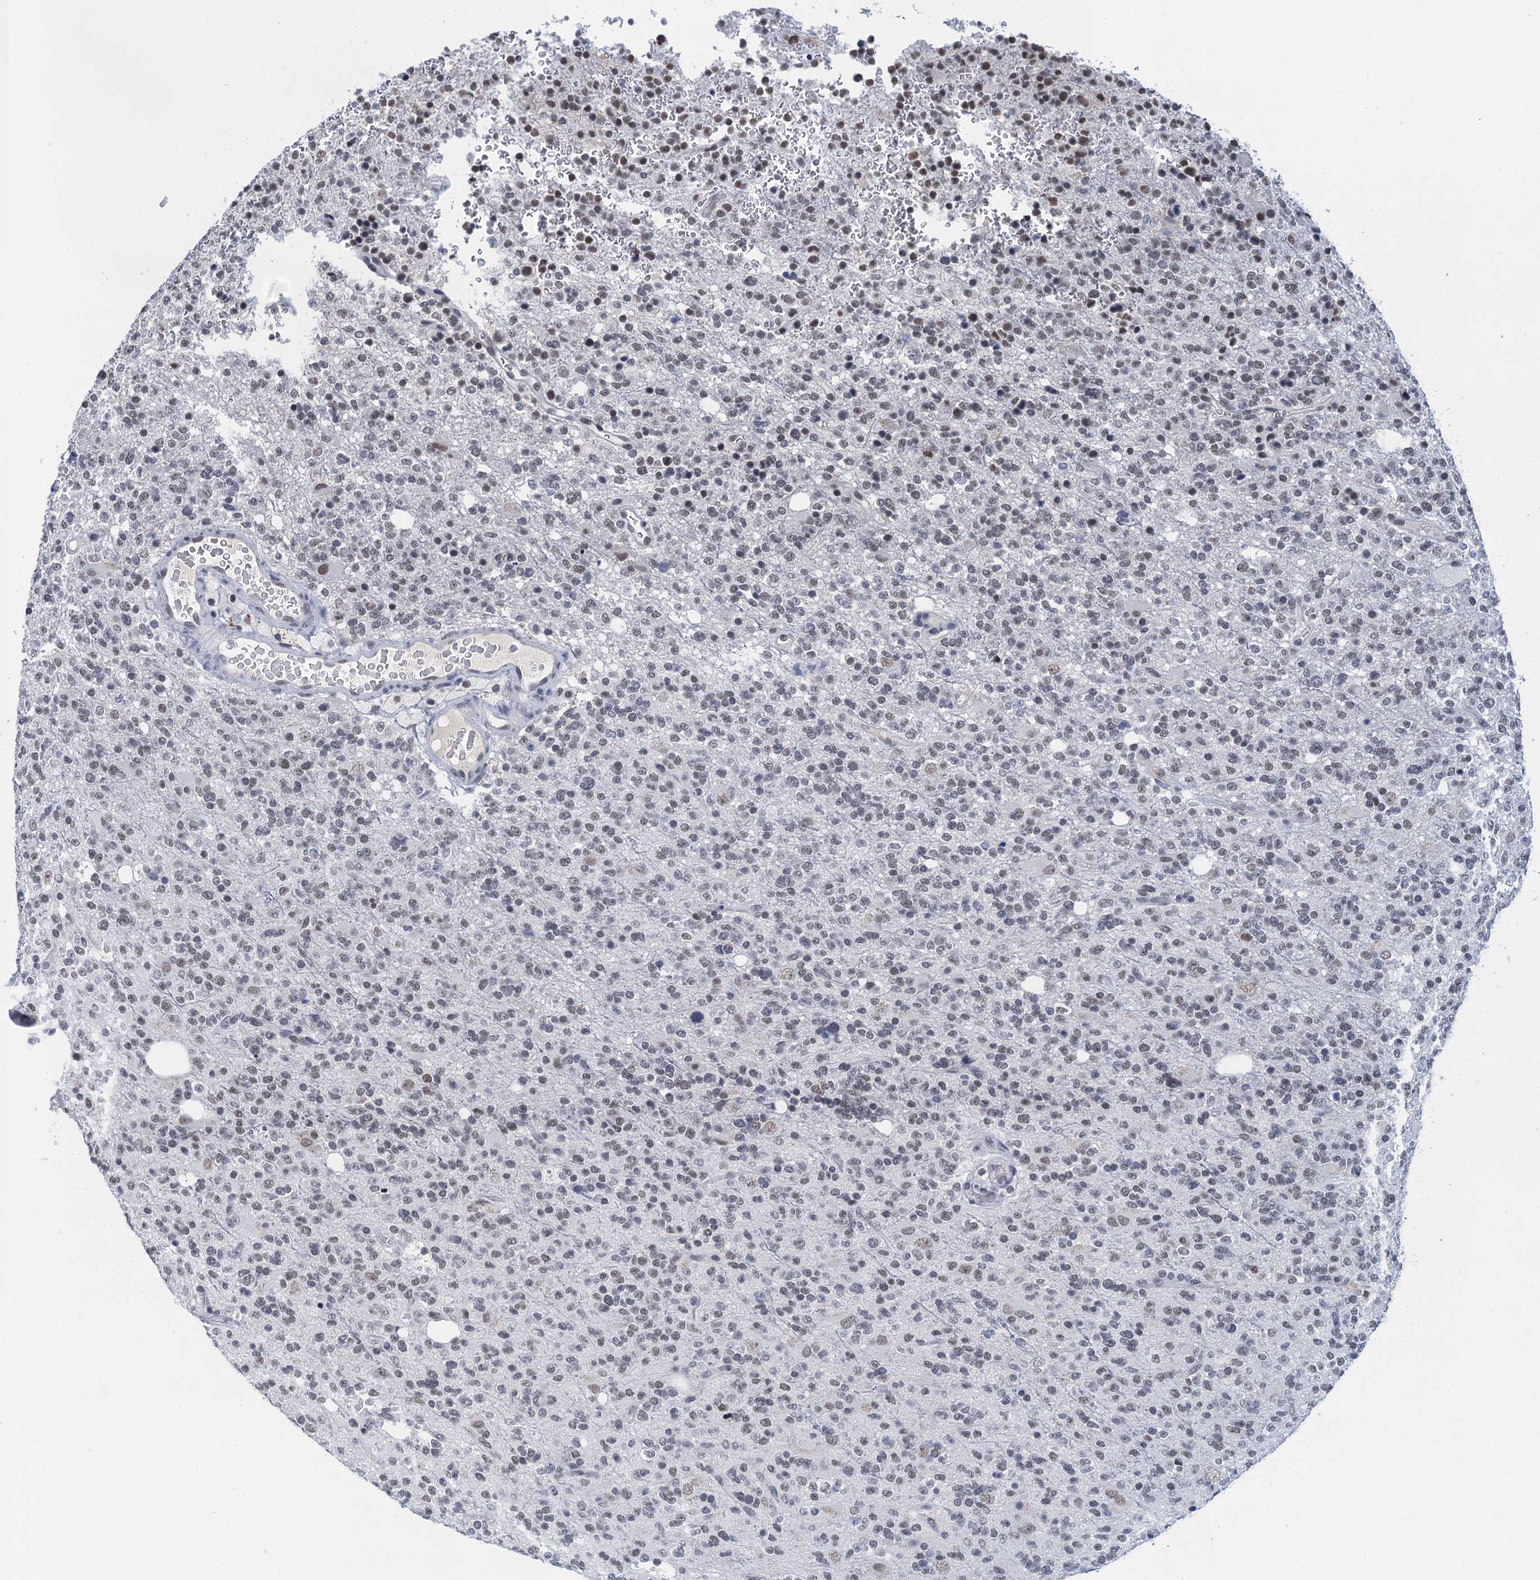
{"staining": {"intensity": "weak", "quantity": "<25%", "location": "nuclear"}, "tissue": "glioma", "cell_type": "Tumor cells", "image_type": "cancer", "snomed": [{"axis": "morphology", "description": "Glioma, malignant, High grade"}, {"axis": "topography", "description": "Brain"}], "caption": "Immunohistochemistry (IHC) of glioma displays no staining in tumor cells. (IHC, brightfield microscopy, high magnification).", "gene": "EPS8L1", "patient": {"sex": "female", "age": 62}}